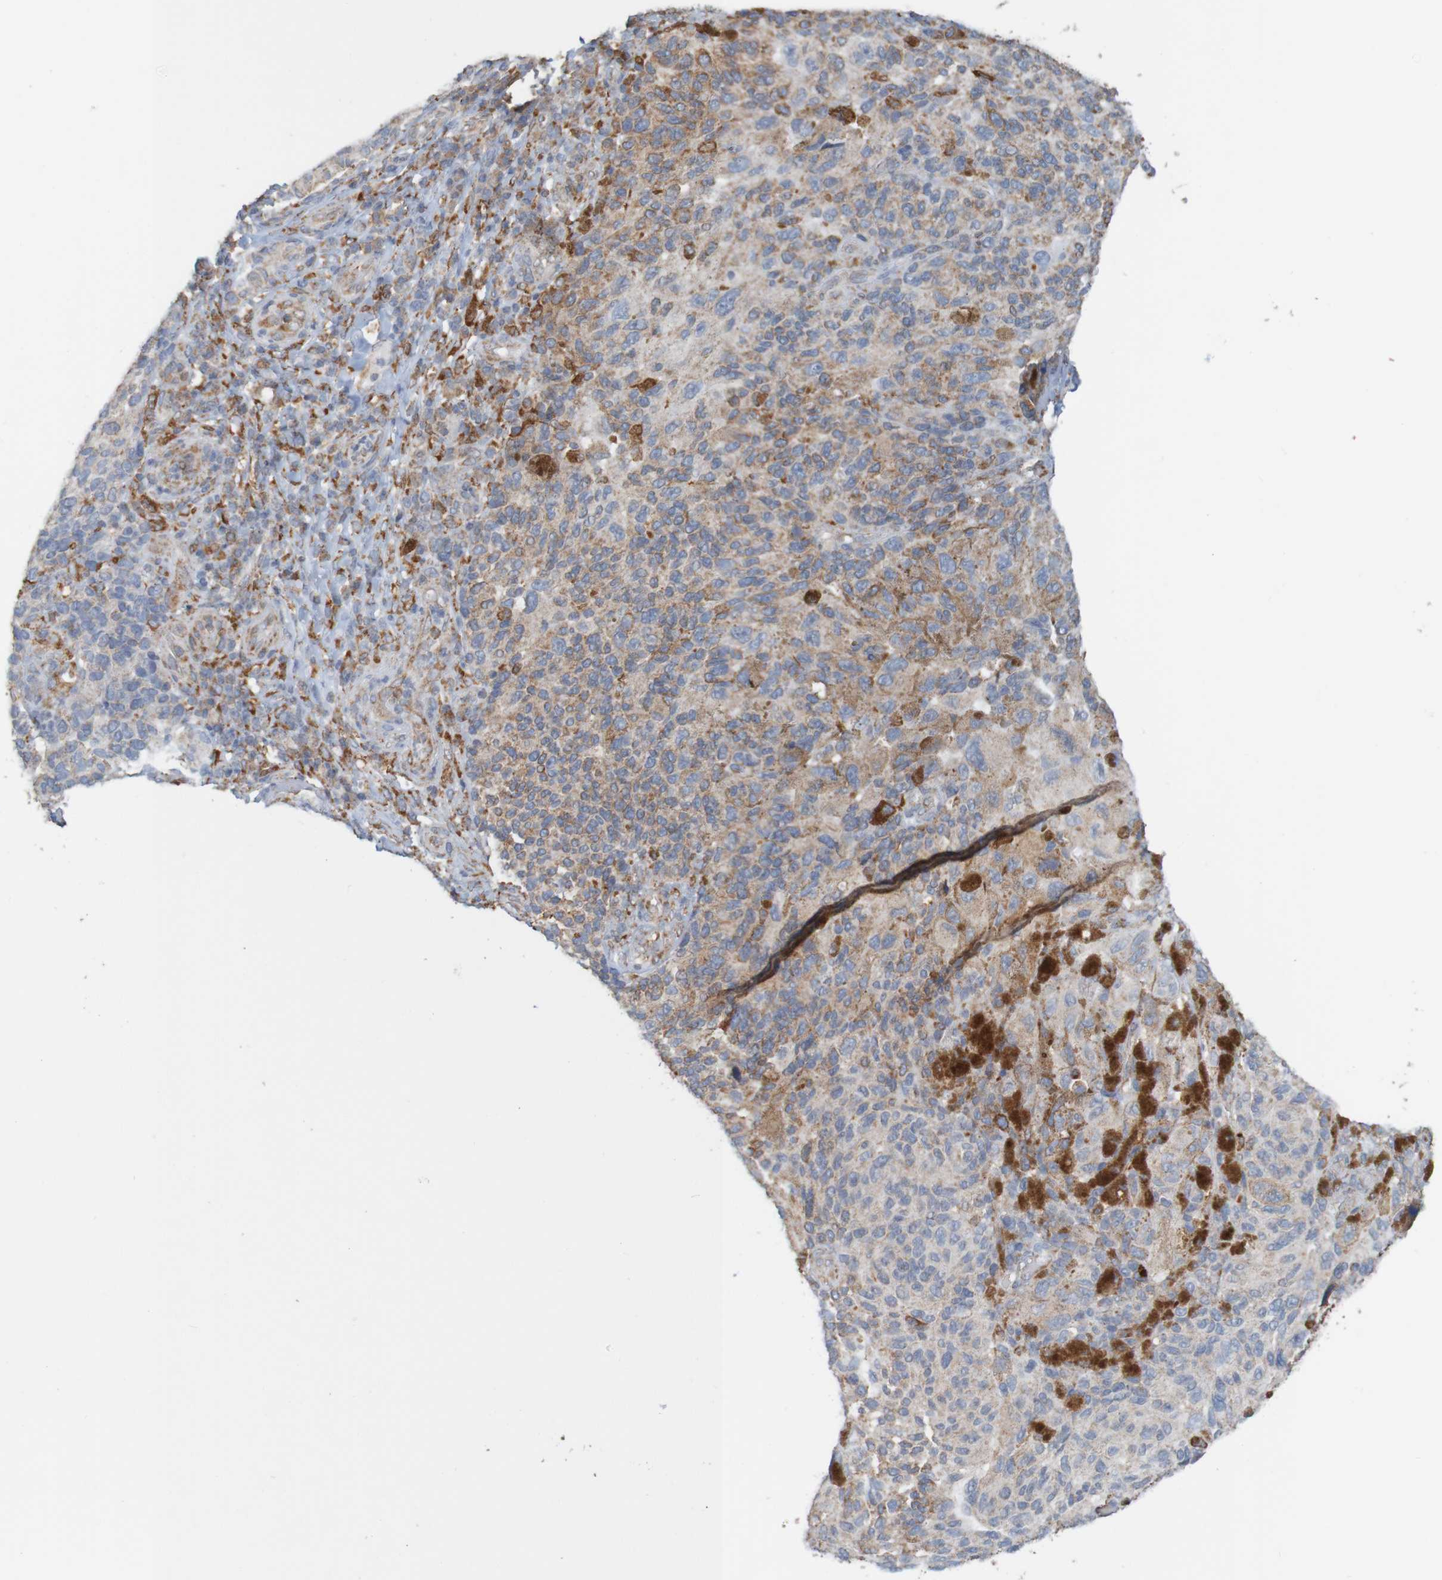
{"staining": {"intensity": "strong", "quantity": "<25%", "location": "cytoplasmic/membranous"}, "tissue": "melanoma", "cell_type": "Tumor cells", "image_type": "cancer", "snomed": [{"axis": "morphology", "description": "Malignant melanoma, NOS"}, {"axis": "topography", "description": "Skin"}], "caption": "This is a photomicrograph of immunohistochemistry staining of malignant melanoma, which shows strong positivity in the cytoplasmic/membranous of tumor cells.", "gene": "PDIA3", "patient": {"sex": "female", "age": 73}}